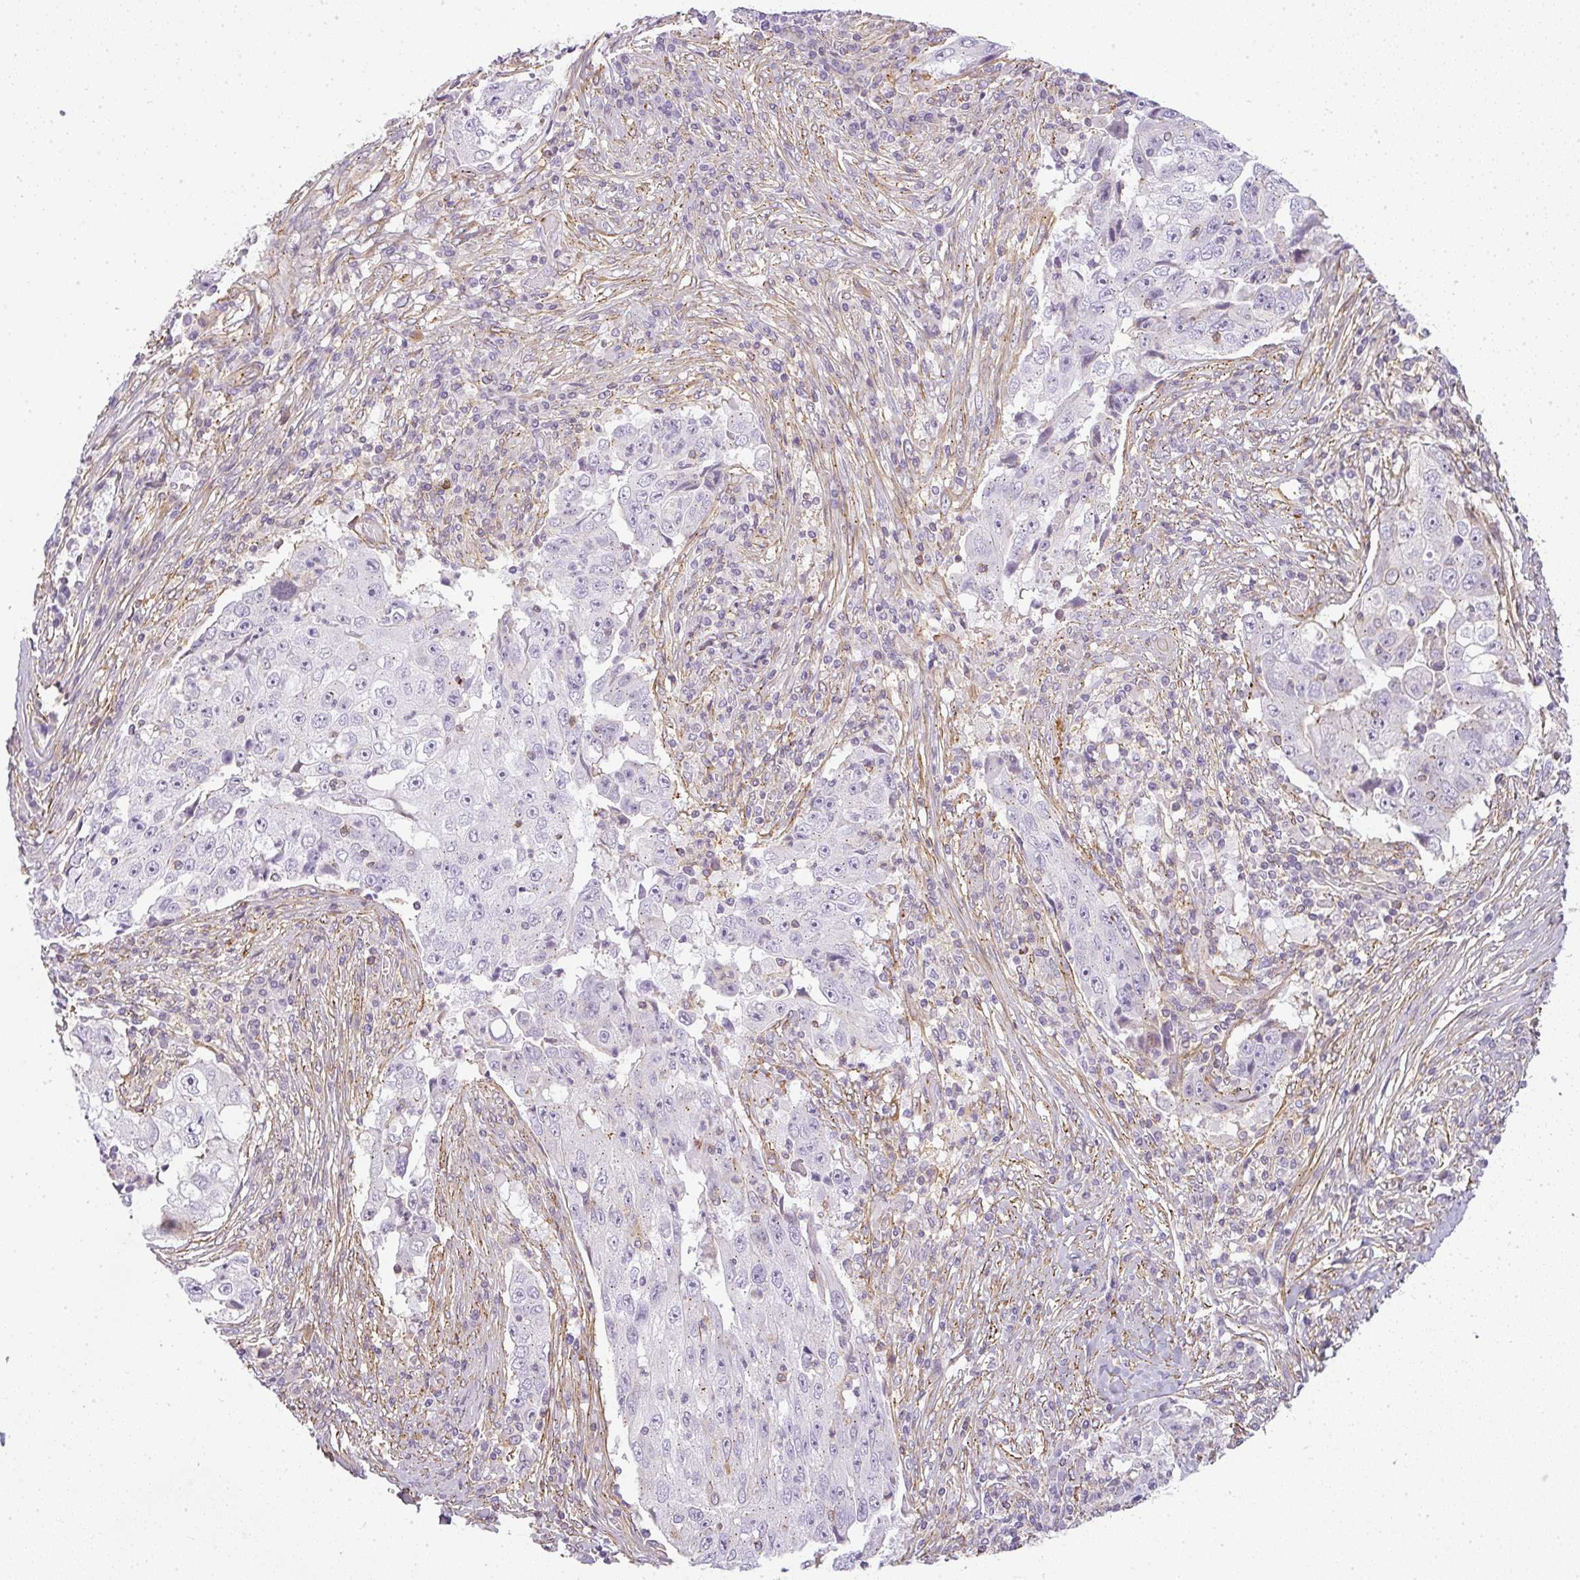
{"staining": {"intensity": "negative", "quantity": "none", "location": "none"}, "tissue": "lung cancer", "cell_type": "Tumor cells", "image_type": "cancer", "snomed": [{"axis": "morphology", "description": "Squamous cell carcinoma, NOS"}, {"axis": "topography", "description": "Lung"}], "caption": "Tumor cells are negative for protein expression in human squamous cell carcinoma (lung).", "gene": "SULF1", "patient": {"sex": "male", "age": 64}}